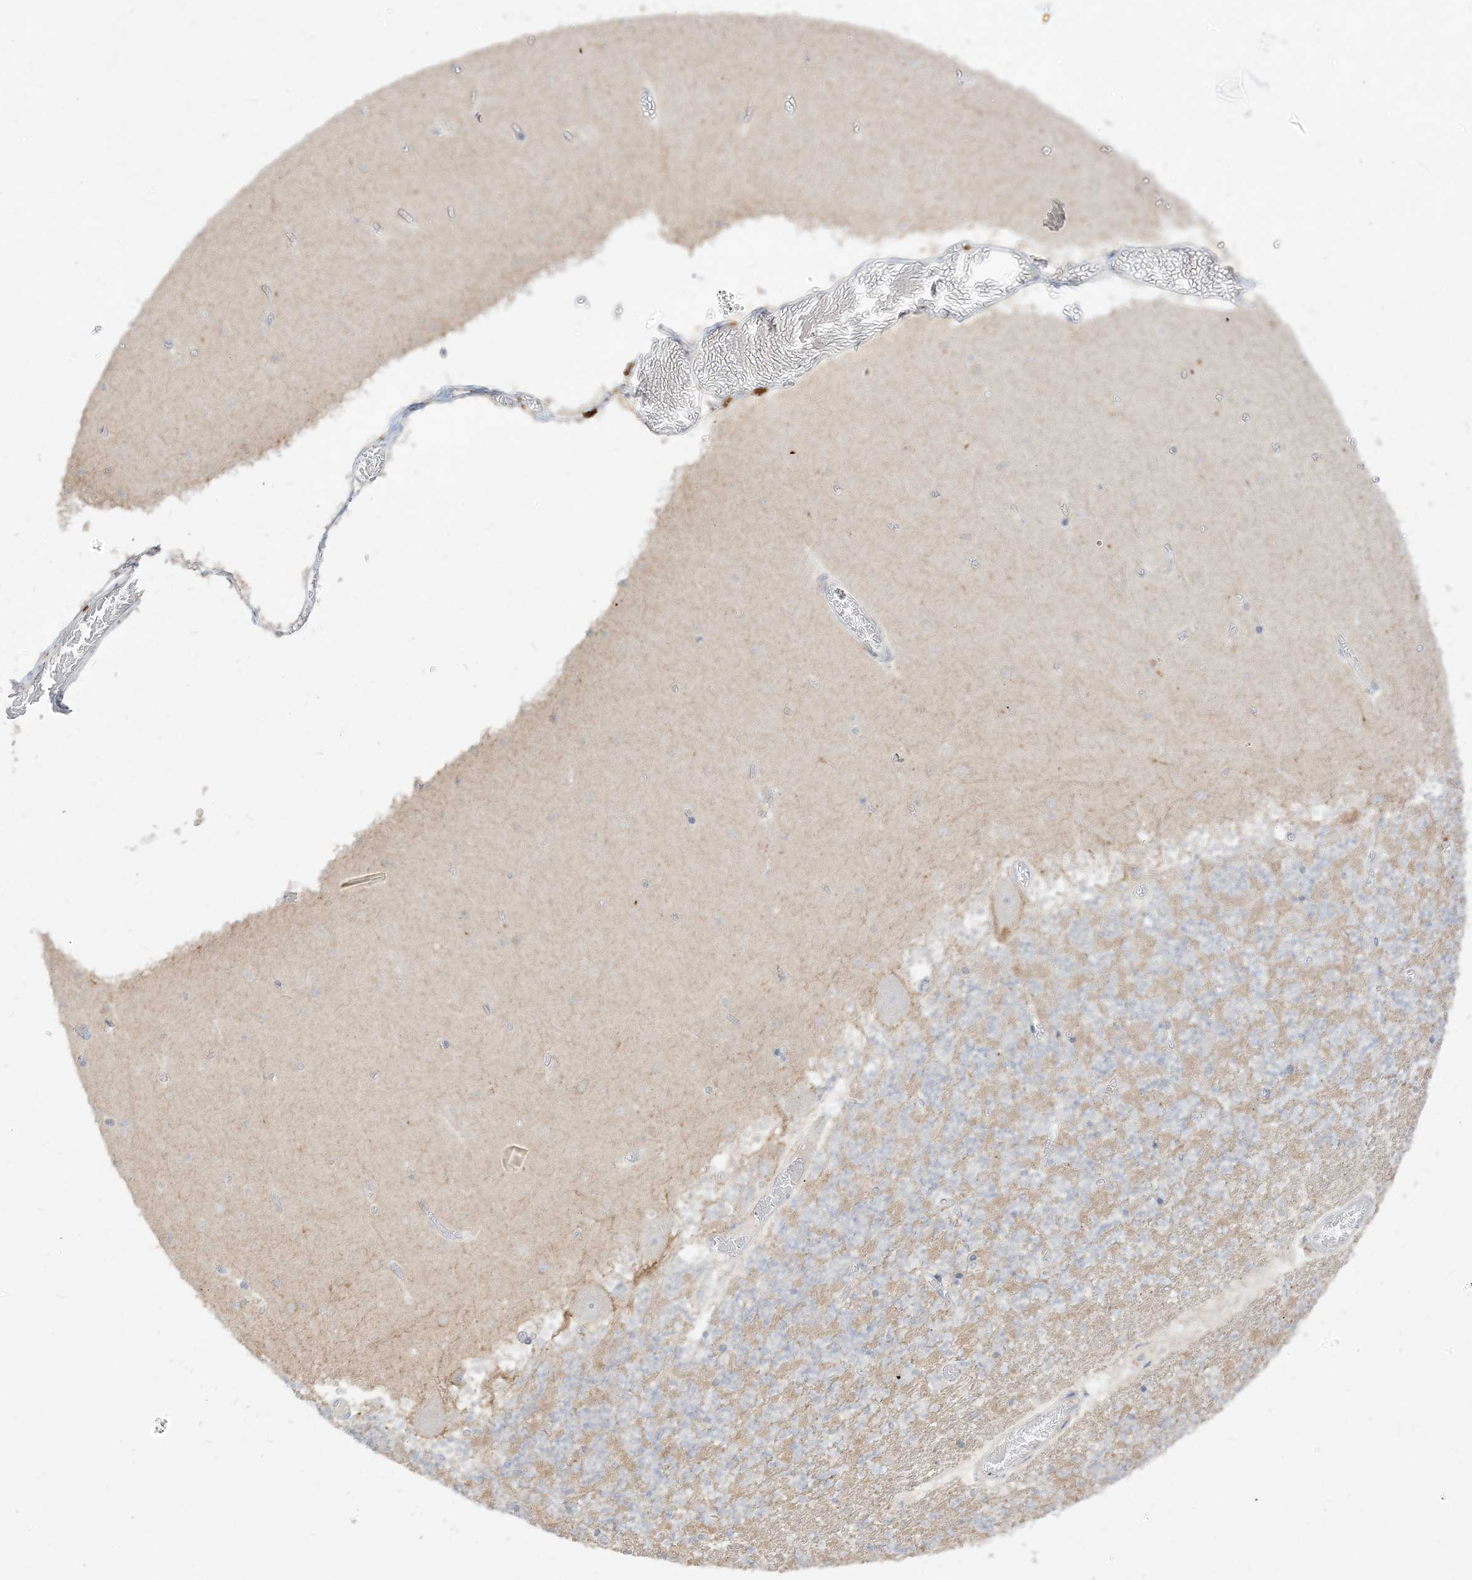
{"staining": {"intensity": "negative", "quantity": "none", "location": "none"}, "tissue": "cerebellum", "cell_type": "Cells in granular layer", "image_type": "normal", "snomed": [{"axis": "morphology", "description": "Normal tissue, NOS"}, {"axis": "topography", "description": "Cerebellum"}], "caption": "Immunohistochemistry (IHC) image of normal cerebellum stained for a protein (brown), which demonstrates no expression in cells in granular layer.", "gene": "LOXL3", "patient": {"sex": "female", "age": 28}}